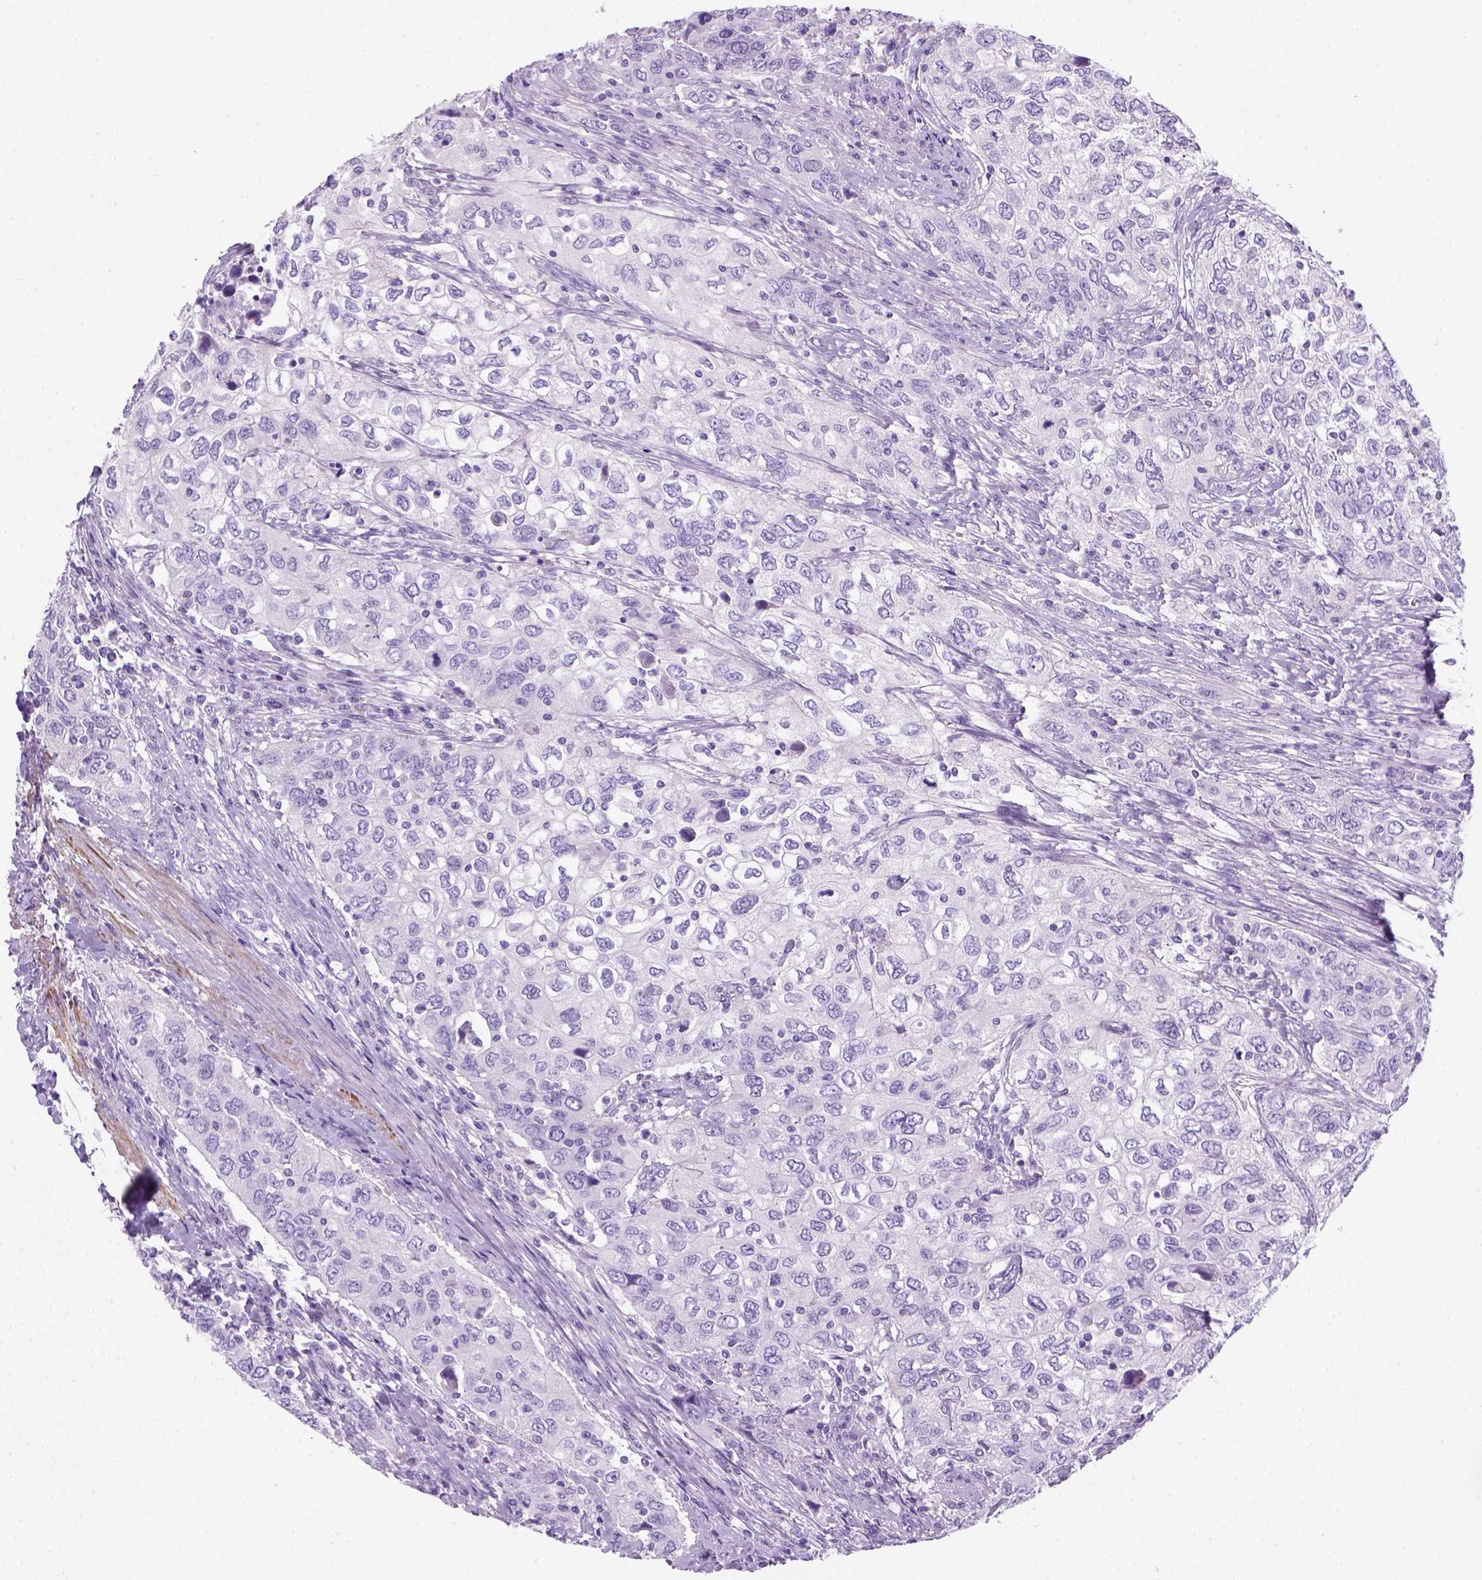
{"staining": {"intensity": "negative", "quantity": "none", "location": "none"}, "tissue": "urothelial cancer", "cell_type": "Tumor cells", "image_type": "cancer", "snomed": [{"axis": "morphology", "description": "Urothelial carcinoma, High grade"}, {"axis": "topography", "description": "Urinary bladder"}], "caption": "Immunohistochemistry (IHC) of urothelial carcinoma (high-grade) displays no staining in tumor cells. (DAB (3,3'-diaminobenzidine) immunohistochemistry visualized using brightfield microscopy, high magnification).", "gene": "ARHGEF33", "patient": {"sex": "male", "age": 76}}